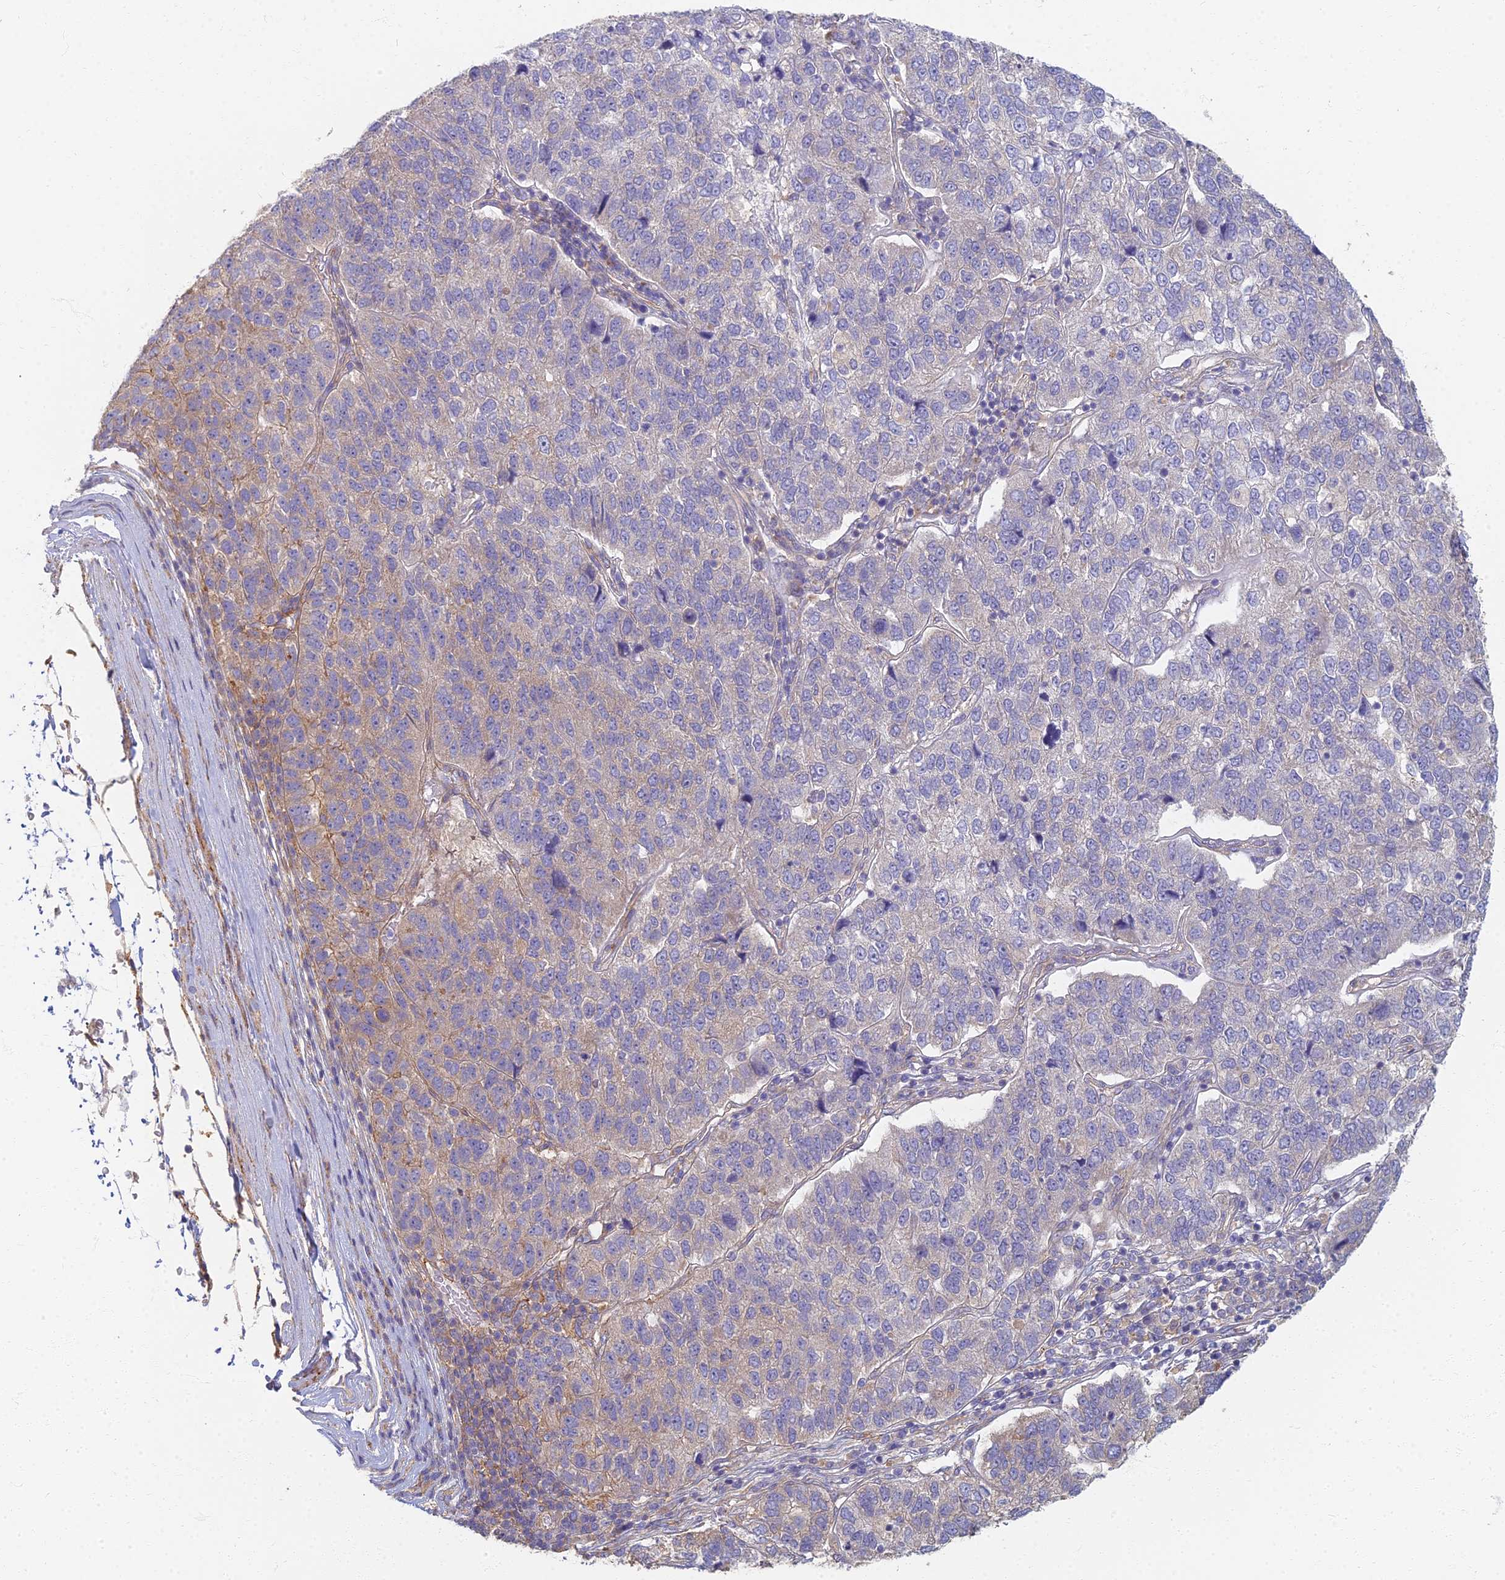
{"staining": {"intensity": "weak", "quantity": "<25%", "location": "cytoplasmic/membranous"}, "tissue": "pancreatic cancer", "cell_type": "Tumor cells", "image_type": "cancer", "snomed": [{"axis": "morphology", "description": "Adenocarcinoma, NOS"}, {"axis": "topography", "description": "Pancreas"}], "caption": "The image exhibits no staining of tumor cells in pancreatic cancer.", "gene": "RBSN", "patient": {"sex": "female", "age": 61}}